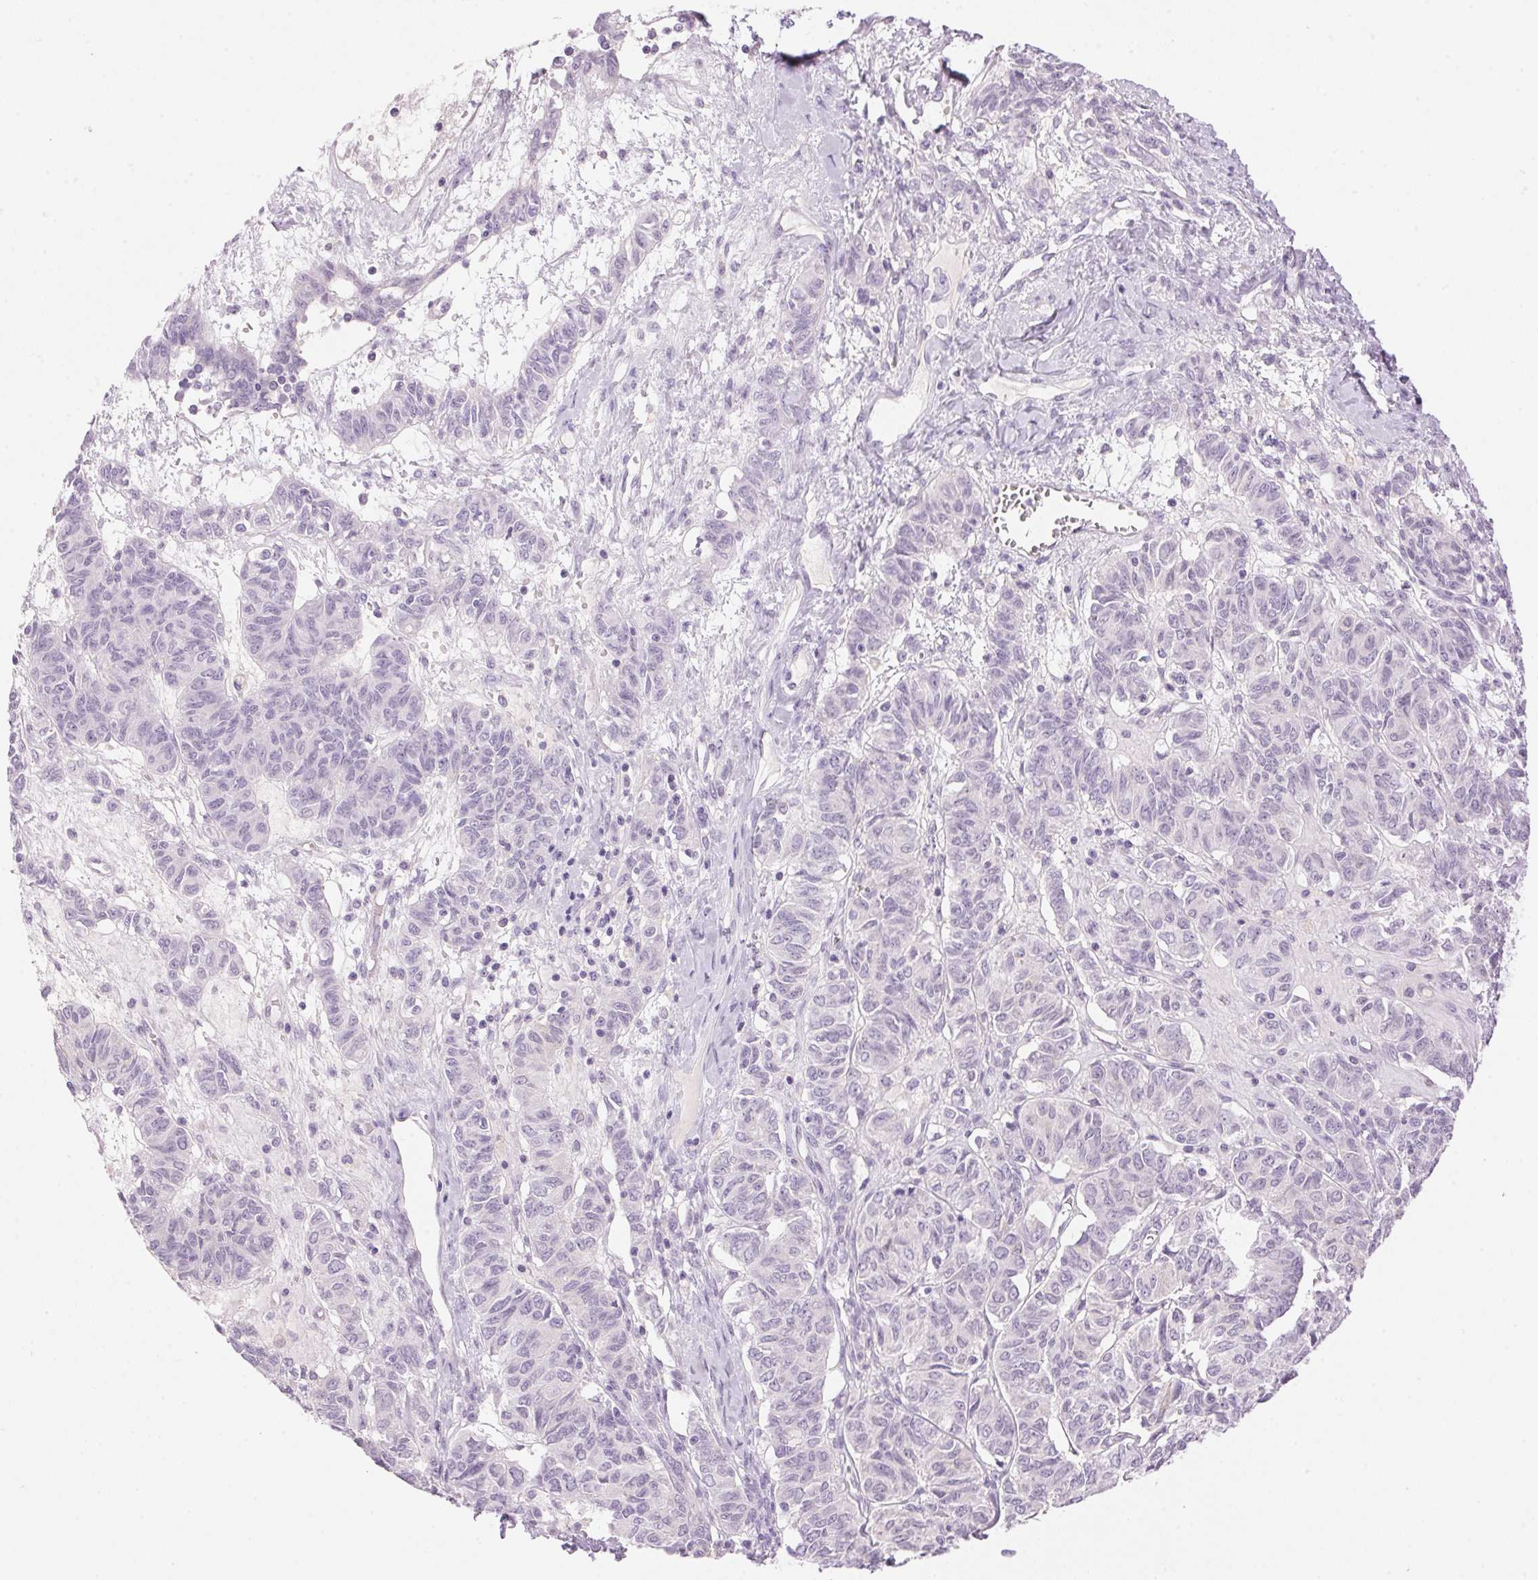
{"staining": {"intensity": "negative", "quantity": "none", "location": "none"}, "tissue": "ovarian cancer", "cell_type": "Tumor cells", "image_type": "cancer", "snomed": [{"axis": "morphology", "description": "Carcinoma, endometroid"}, {"axis": "topography", "description": "Ovary"}], "caption": "Immunohistochemistry histopathology image of ovarian cancer stained for a protein (brown), which demonstrates no positivity in tumor cells.", "gene": "HSD17B2", "patient": {"sex": "female", "age": 80}}